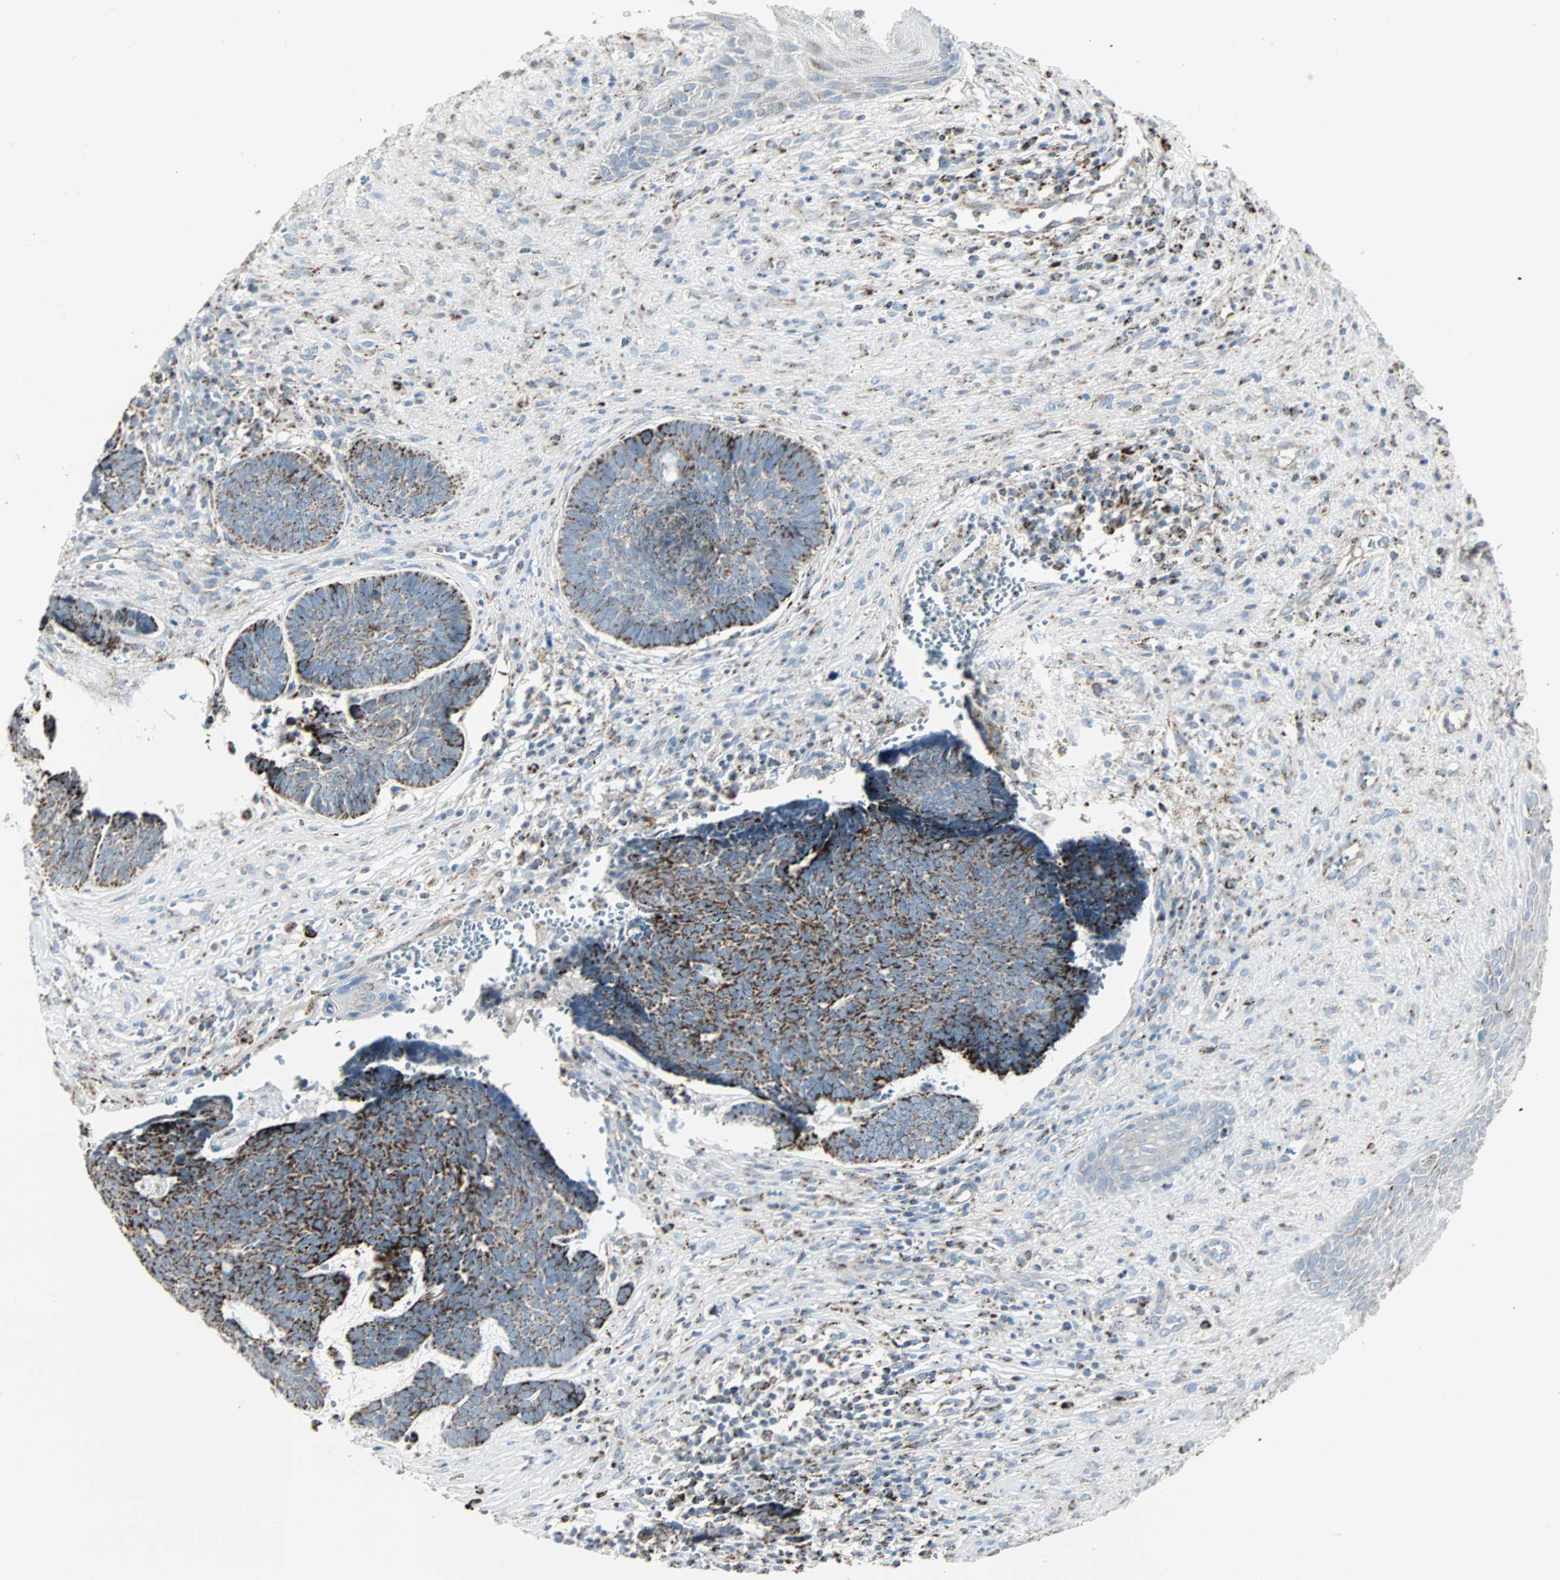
{"staining": {"intensity": "moderate", "quantity": ">75%", "location": "cytoplasmic/membranous"}, "tissue": "skin cancer", "cell_type": "Tumor cells", "image_type": "cancer", "snomed": [{"axis": "morphology", "description": "Basal cell carcinoma"}, {"axis": "topography", "description": "Skin"}], "caption": "Approximately >75% of tumor cells in skin basal cell carcinoma reveal moderate cytoplasmic/membranous protein staining as visualized by brown immunohistochemical staining.", "gene": "IDH2", "patient": {"sex": "male", "age": 84}}